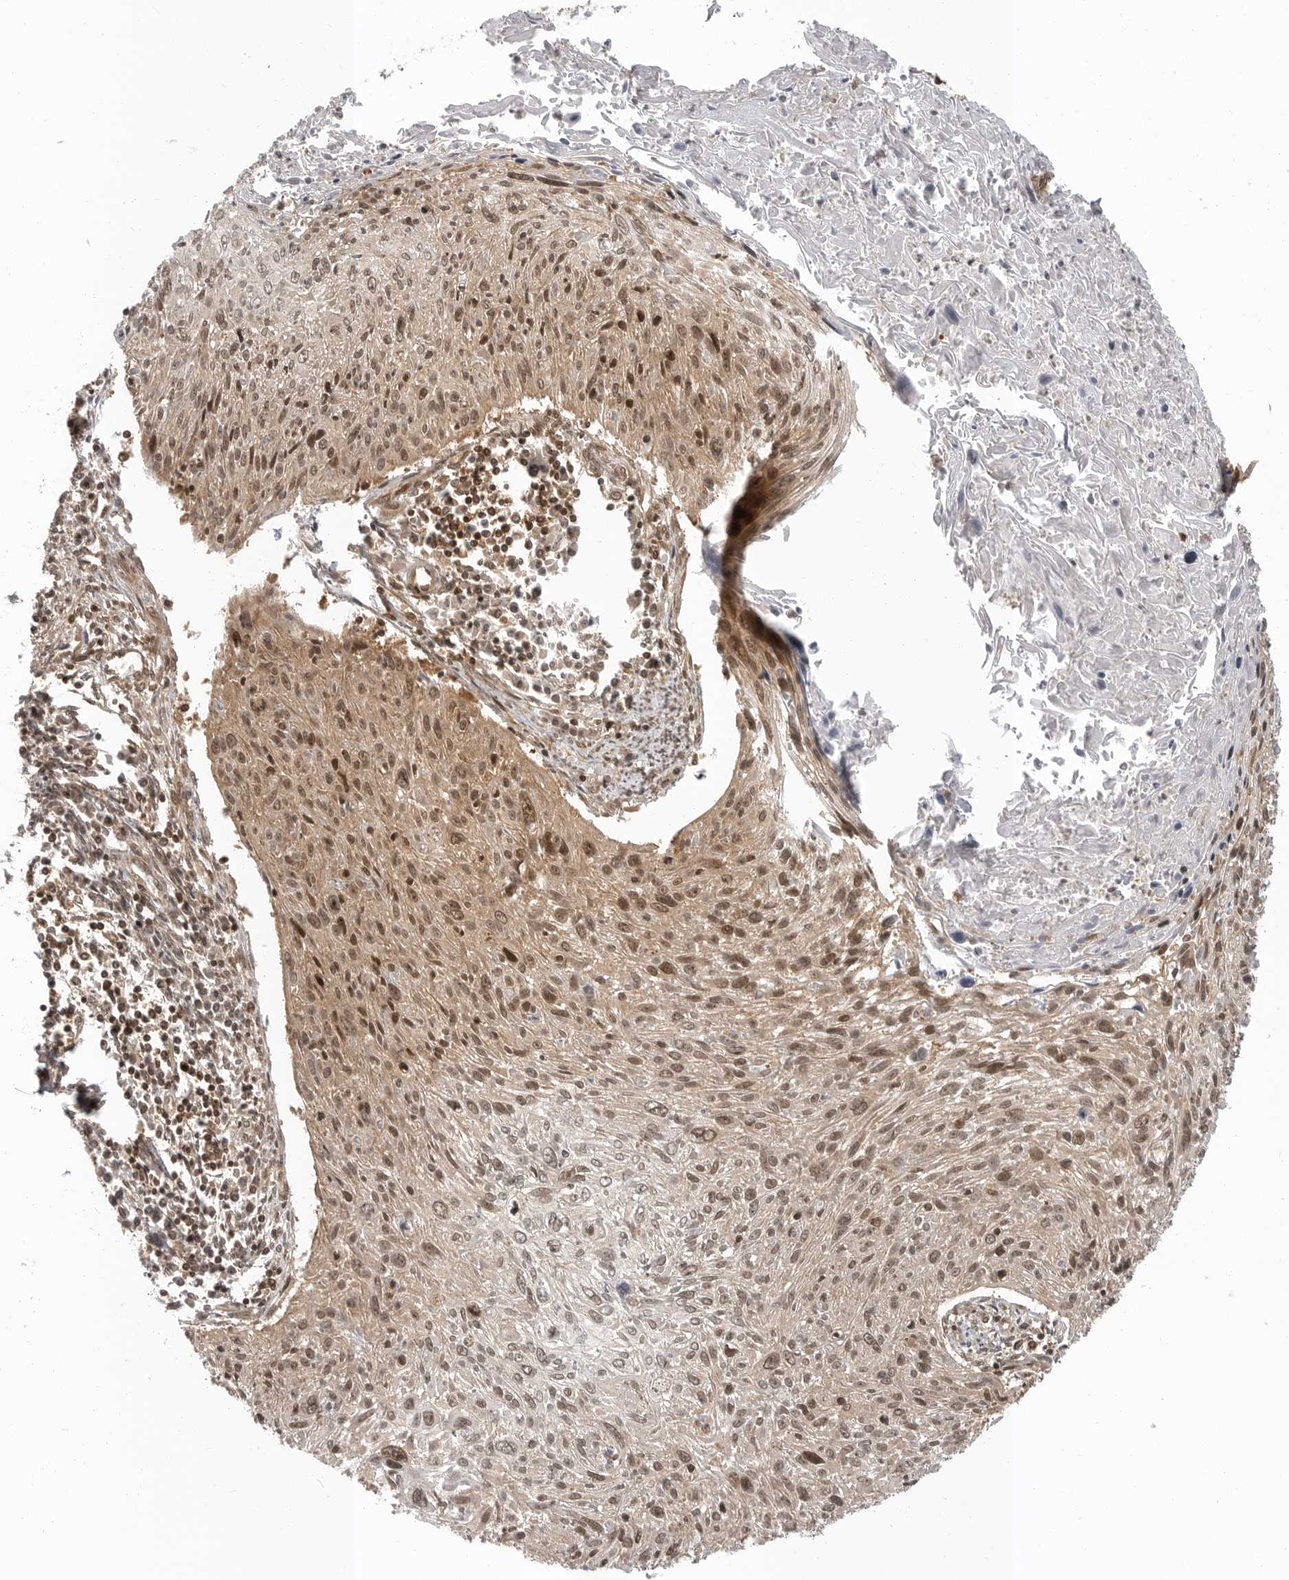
{"staining": {"intensity": "moderate", "quantity": ">75%", "location": "cytoplasmic/membranous,nuclear"}, "tissue": "cervical cancer", "cell_type": "Tumor cells", "image_type": "cancer", "snomed": [{"axis": "morphology", "description": "Squamous cell carcinoma, NOS"}, {"axis": "topography", "description": "Cervix"}], "caption": "High-power microscopy captured an immunohistochemistry histopathology image of squamous cell carcinoma (cervical), revealing moderate cytoplasmic/membranous and nuclear expression in about >75% of tumor cells.", "gene": "SZRD1", "patient": {"sex": "female", "age": 51}}